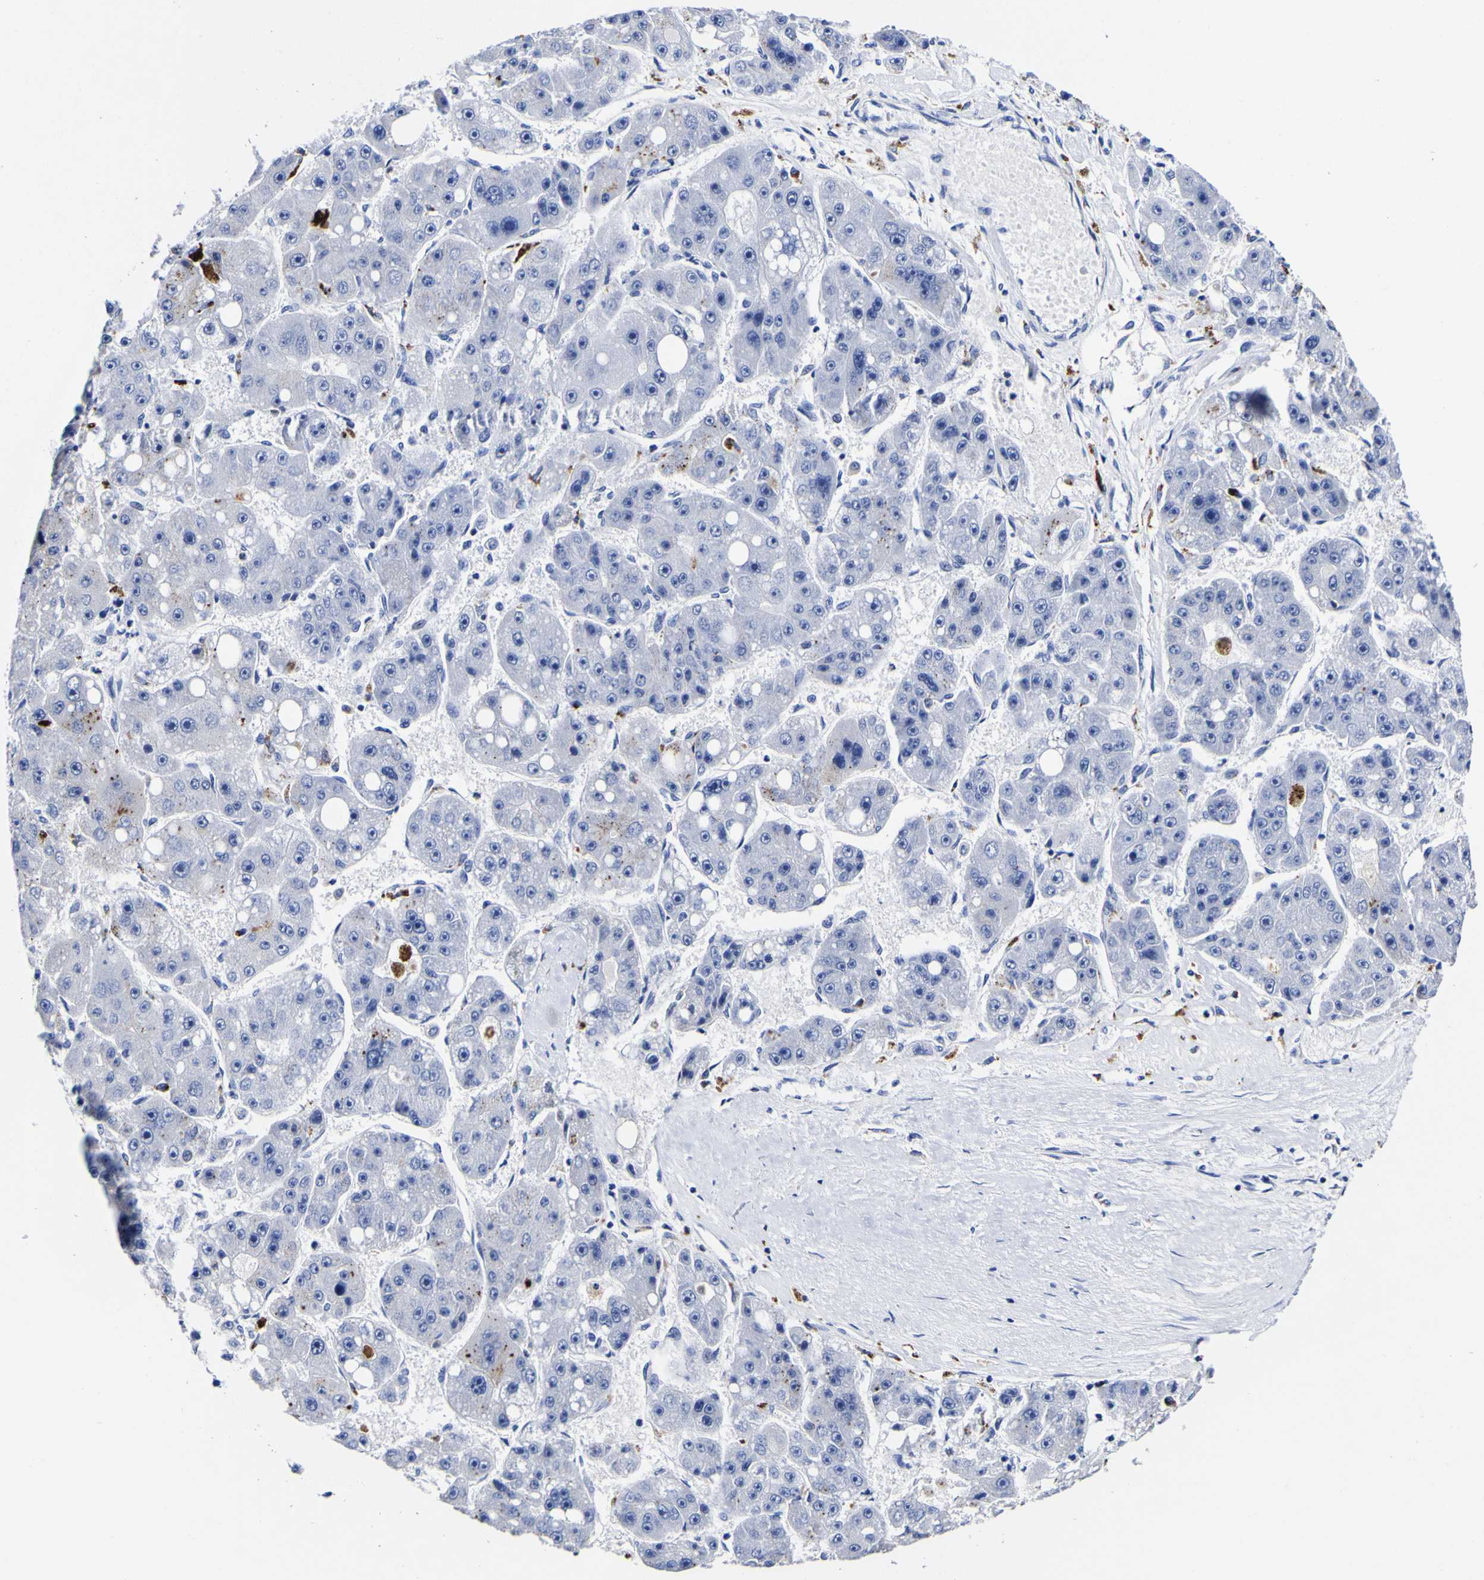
{"staining": {"intensity": "moderate", "quantity": "<25%", "location": "cytoplasmic/membranous"}, "tissue": "liver cancer", "cell_type": "Tumor cells", "image_type": "cancer", "snomed": [{"axis": "morphology", "description": "Carcinoma, Hepatocellular, NOS"}, {"axis": "topography", "description": "Liver"}], "caption": "Brown immunohistochemical staining in human liver cancer (hepatocellular carcinoma) shows moderate cytoplasmic/membranous positivity in approximately <25% of tumor cells.", "gene": "HLA-DQA1", "patient": {"sex": "female", "age": 61}}